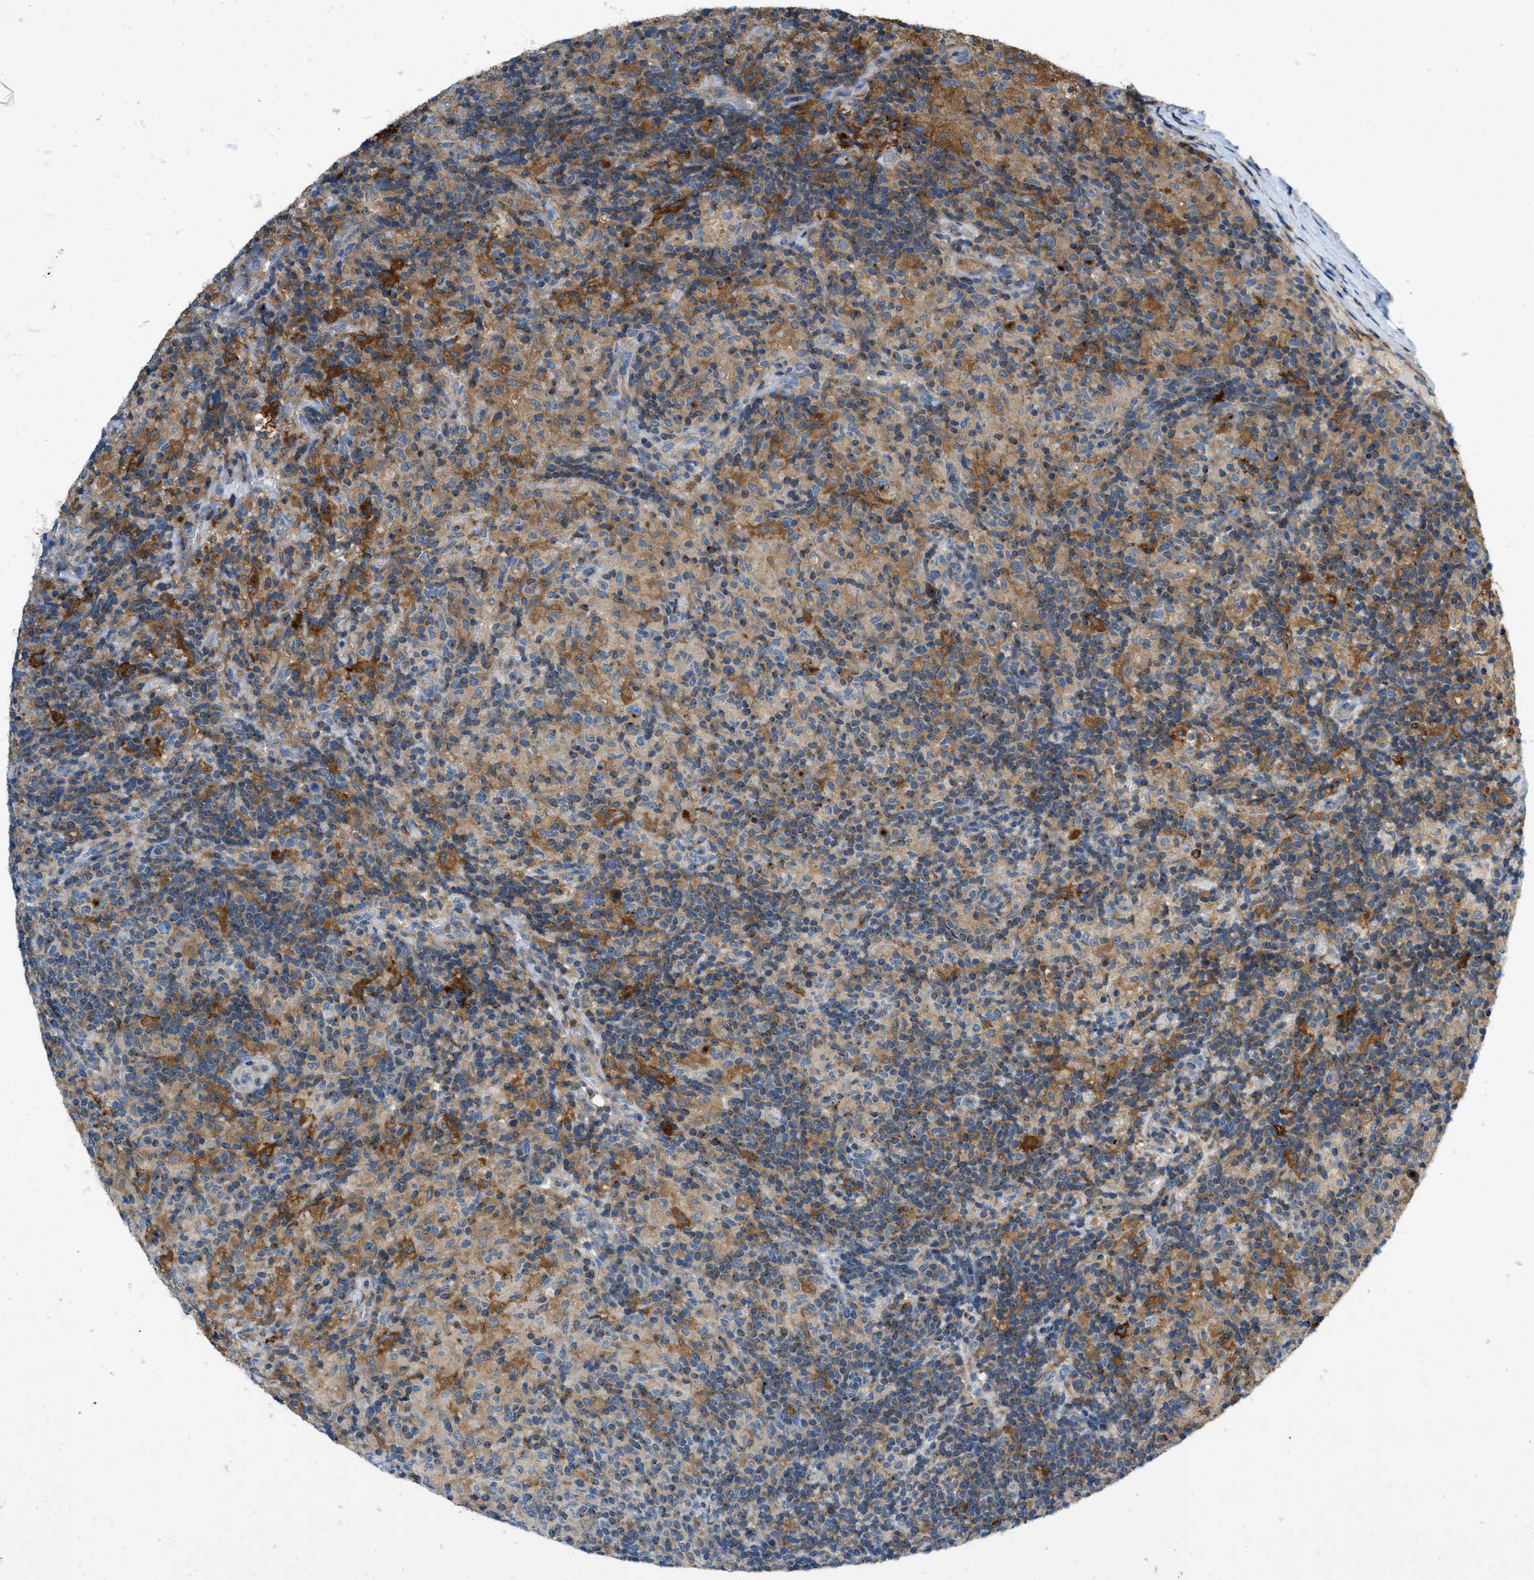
{"staining": {"intensity": "weak", "quantity": "25%-75%", "location": "cytoplasmic/membranous"}, "tissue": "lymphoma", "cell_type": "Tumor cells", "image_type": "cancer", "snomed": [{"axis": "morphology", "description": "Hodgkin's disease, NOS"}, {"axis": "topography", "description": "Lymph node"}], "caption": "DAB (3,3'-diaminobenzidine) immunohistochemical staining of Hodgkin's disease exhibits weak cytoplasmic/membranous protein expression in about 25%-75% of tumor cells.", "gene": "RFFL", "patient": {"sex": "male", "age": 70}}